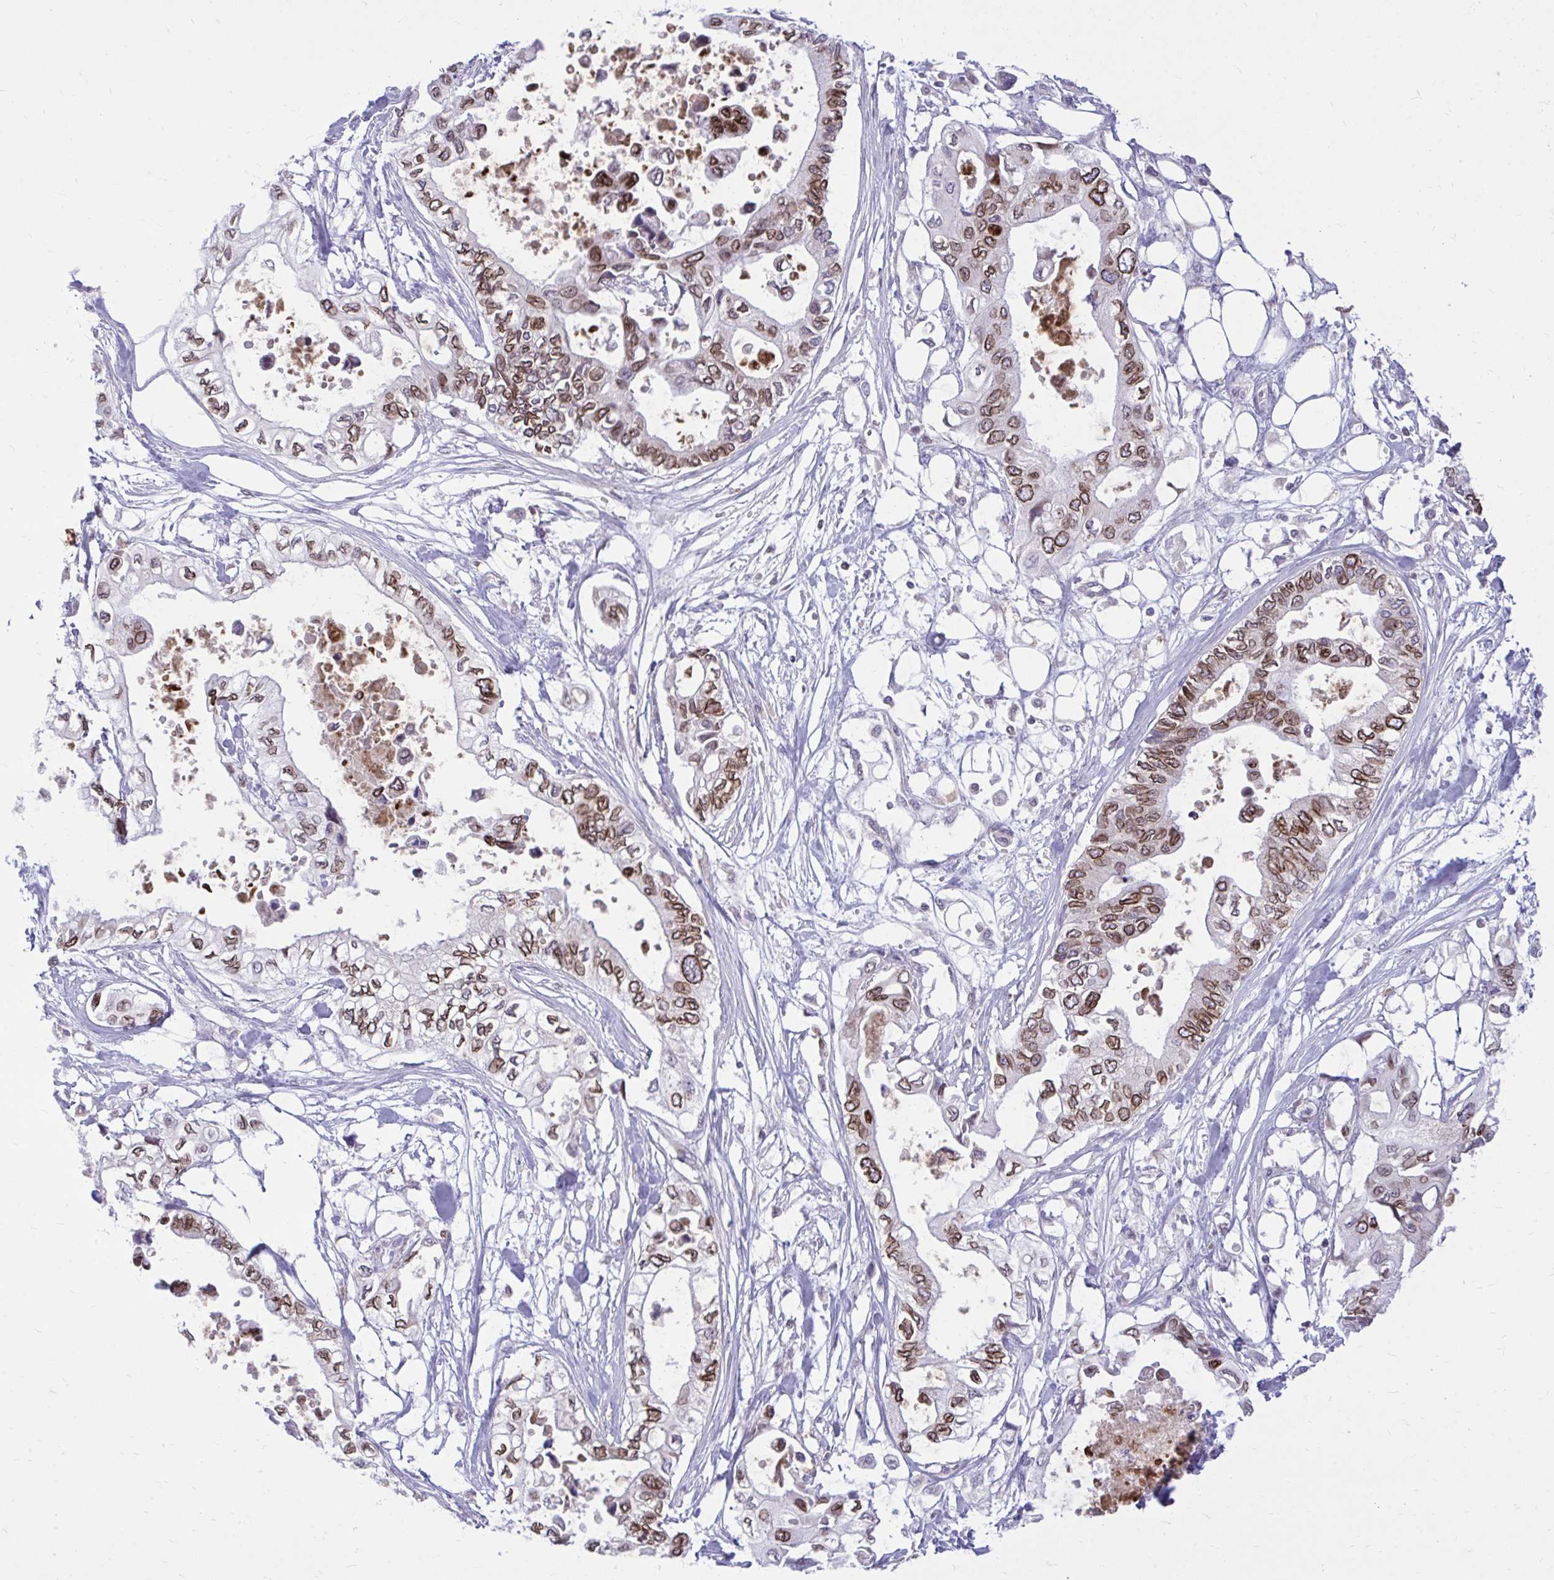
{"staining": {"intensity": "moderate", "quantity": "25%-75%", "location": "cytoplasmic/membranous,nuclear"}, "tissue": "pancreatic cancer", "cell_type": "Tumor cells", "image_type": "cancer", "snomed": [{"axis": "morphology", "description": "Adenocarcinoma, NOS"}, {"axis": "topography", "description": "Pancreas"}], "caption": "Moderate cytoplasmic/membranous and nuclear expression is present in approximately 25%-75% of tumor cells in pancreatic adenocarcinoma.", "gene": "RPS6KA2", "patient": {"sex": "female", "age": 63}}